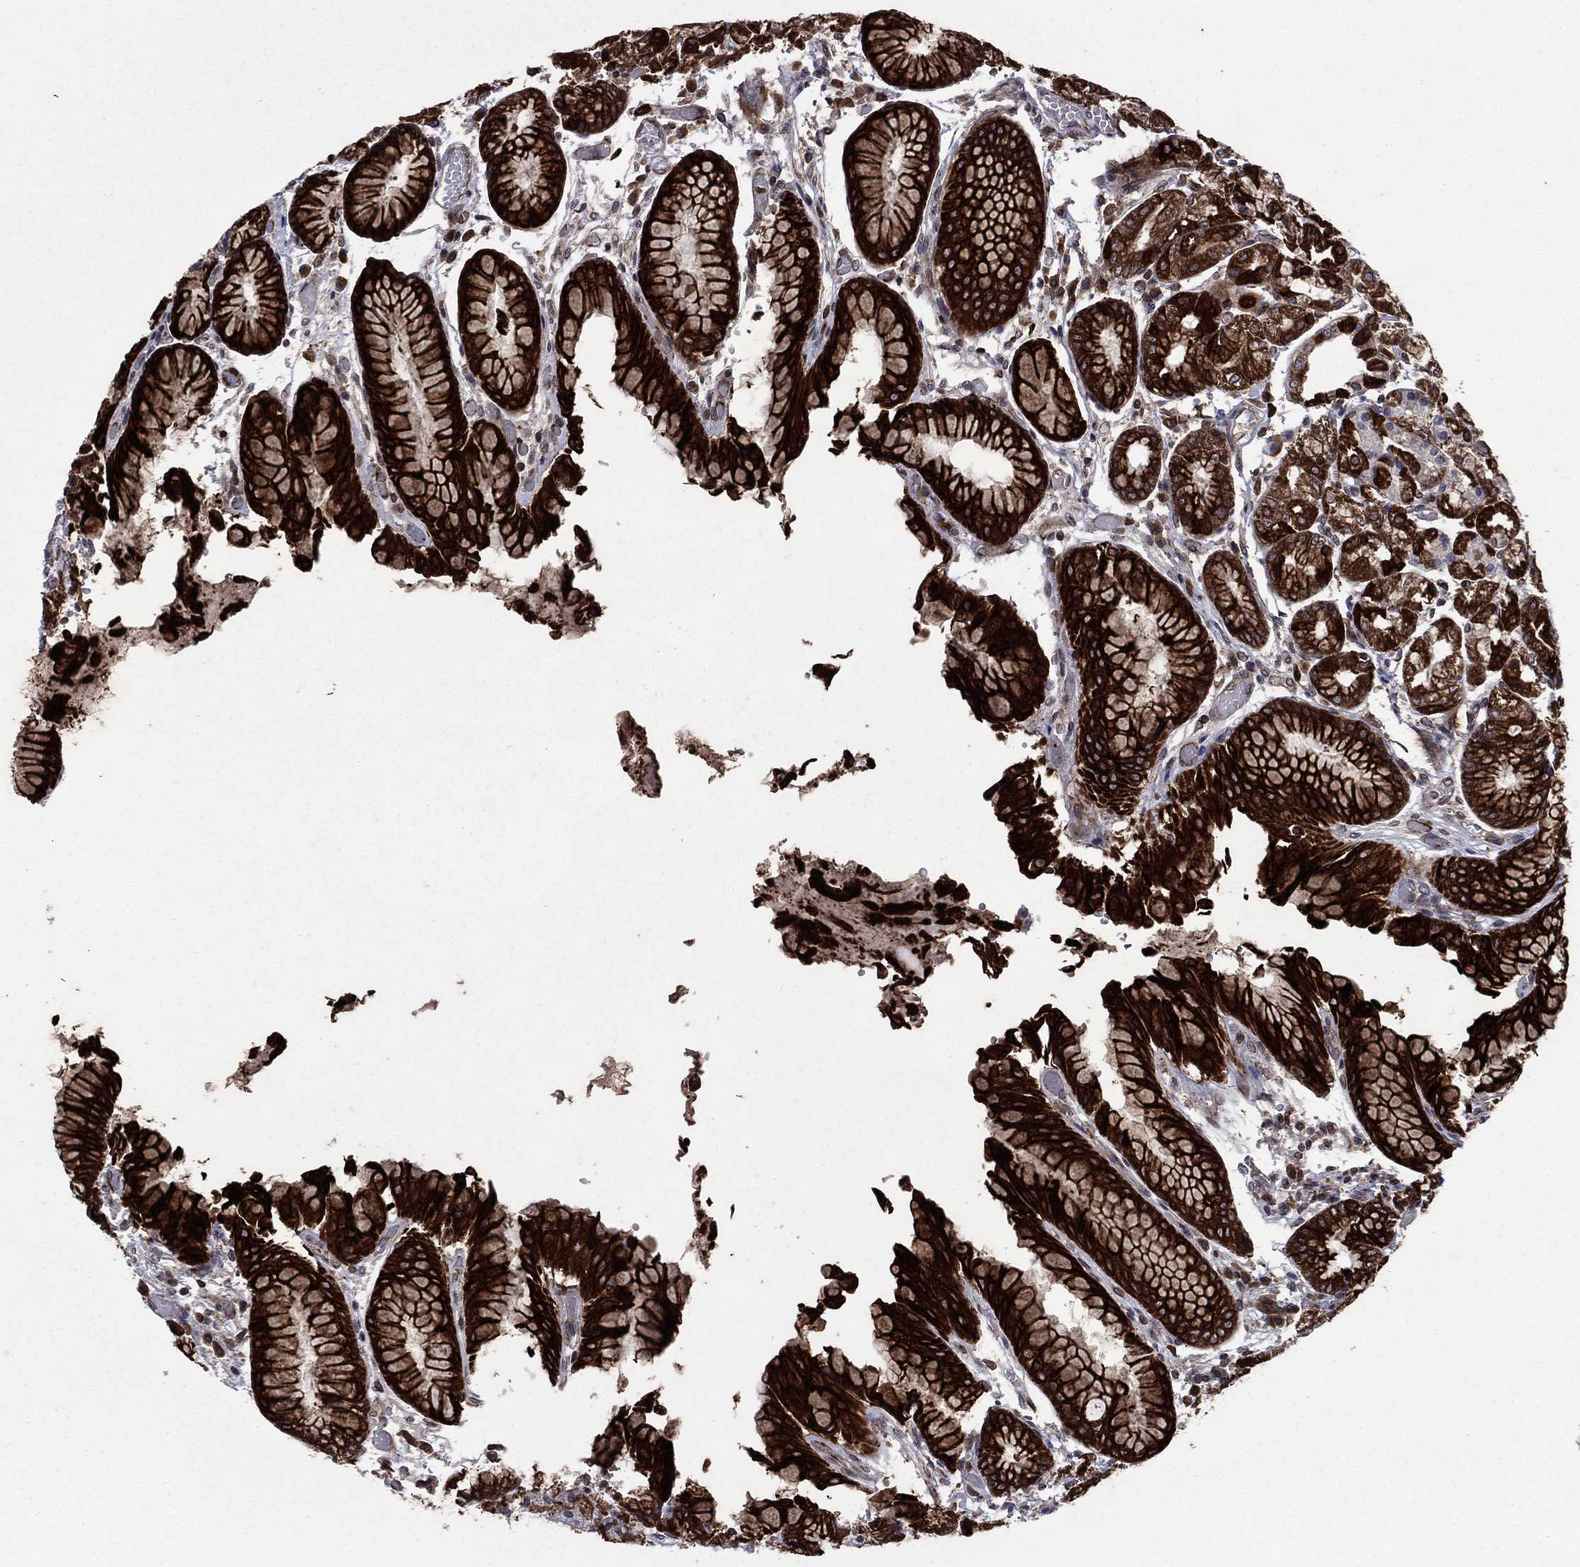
{"staining": {"intensity": "strong", "quantity": ">75%", "location": "cytoplasmic/membranous"}, "tissue": "stomach", "cell_type": "Glandular cells", "image_type": "normal", "snomed": [{"axis": "morphology", "description": "Normal tissue, NOS"}, {"axis": "topography", "description": "Stomach, upper"}], "caption": "This histopathology image demonstrates normal stomach stained with immunohistochemistry (IHC) to label a protein in brown. The cytoplasmic/membranous of glandular cells show strong positivity for the protein. Nuclei are counter-stained blue.", "gene": "DHRS7", "patient": {"sex": "male", "age": 72}}